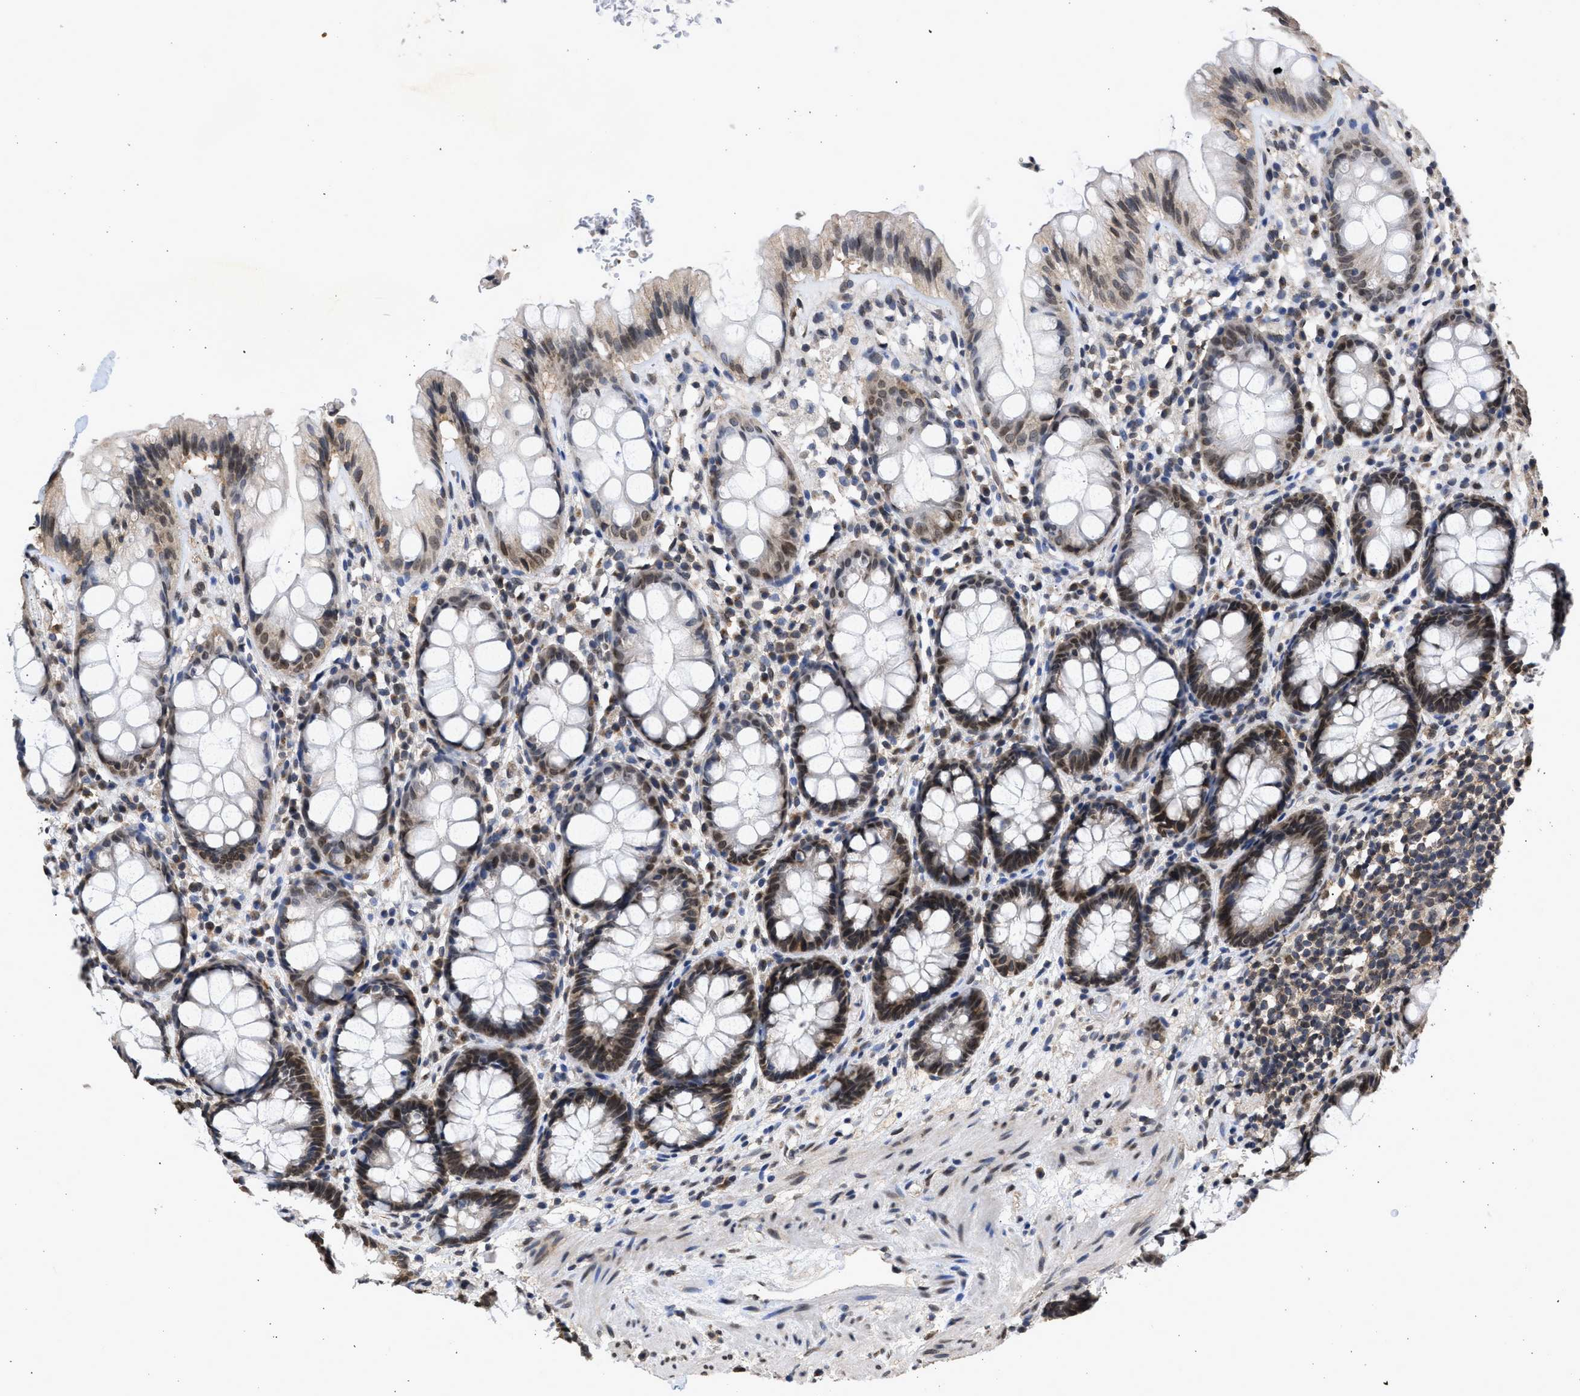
{"staining": {"intensity": "moderate", "quantity": "25%-75%", "location": "cytoplasmic/membranous,nuclear"}, "tissue": "rectum", "cell_type": "Glandular cells", "image_type": "normal", "snomed": [{"axis": "morphology", "description": "Normal tissue, NOS"}, {"axis": "topography", "description": "Rectum"}], "caption": "Immunohistochemical staining of normal human rectum reveals medium levels of moderate cytoplasmic/membranous,nuclear positivity in about 25%-75% of glandular cells. The protein is stained brown, and the nuclei are stained in blue (DAB (3,3'-diaminobenzidine) IHC with brightfield microscopy, high magnification).", "gene": "NUP35", "patient": {"sex": "male", "age": 64}}